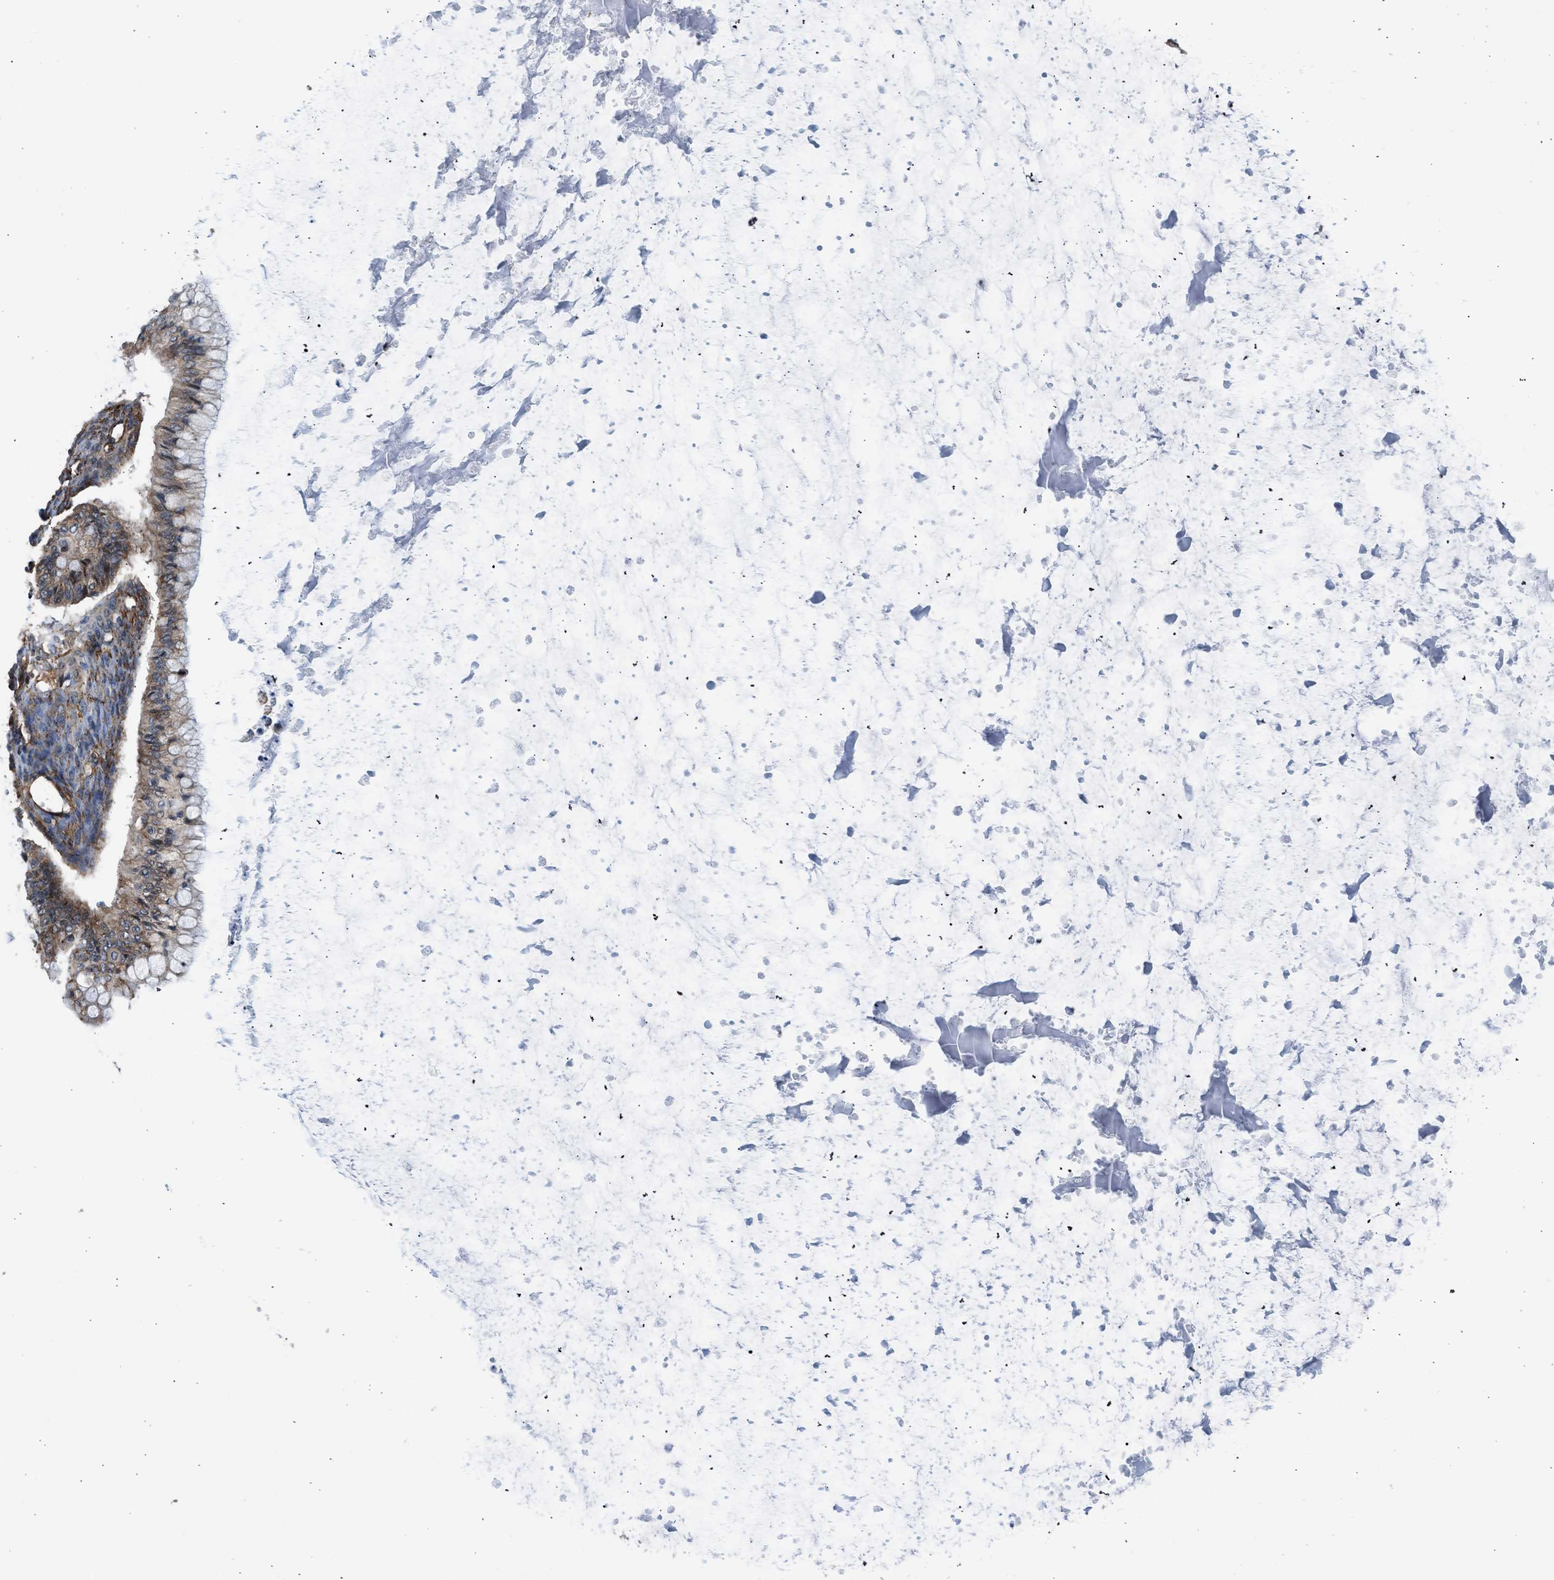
{"staining": {"intensity": "moderate", "quantity": ">75%", "location": "cytoplasmic/membranous"}, "tissue": "ovarian cancer", "cell_type": "Tumor cells", "image_type": "cancer", "snomed": [{"axis": "morphology", "description": "Cystadenocarcinoma, mucinous, NOS"}, {"axis": "topography", "description": "Ovary"}], "caption": "A photomicrograph showing moderate cytoplasmic/membranous positivity in approximately >75% of tumor cells in mucinous cystadenocarcinoma (ovarian), as visualized by brown immunohistochemical staining.", "gene": "SEPTIN2", "patient": {"sex": "female", "age": 57}}